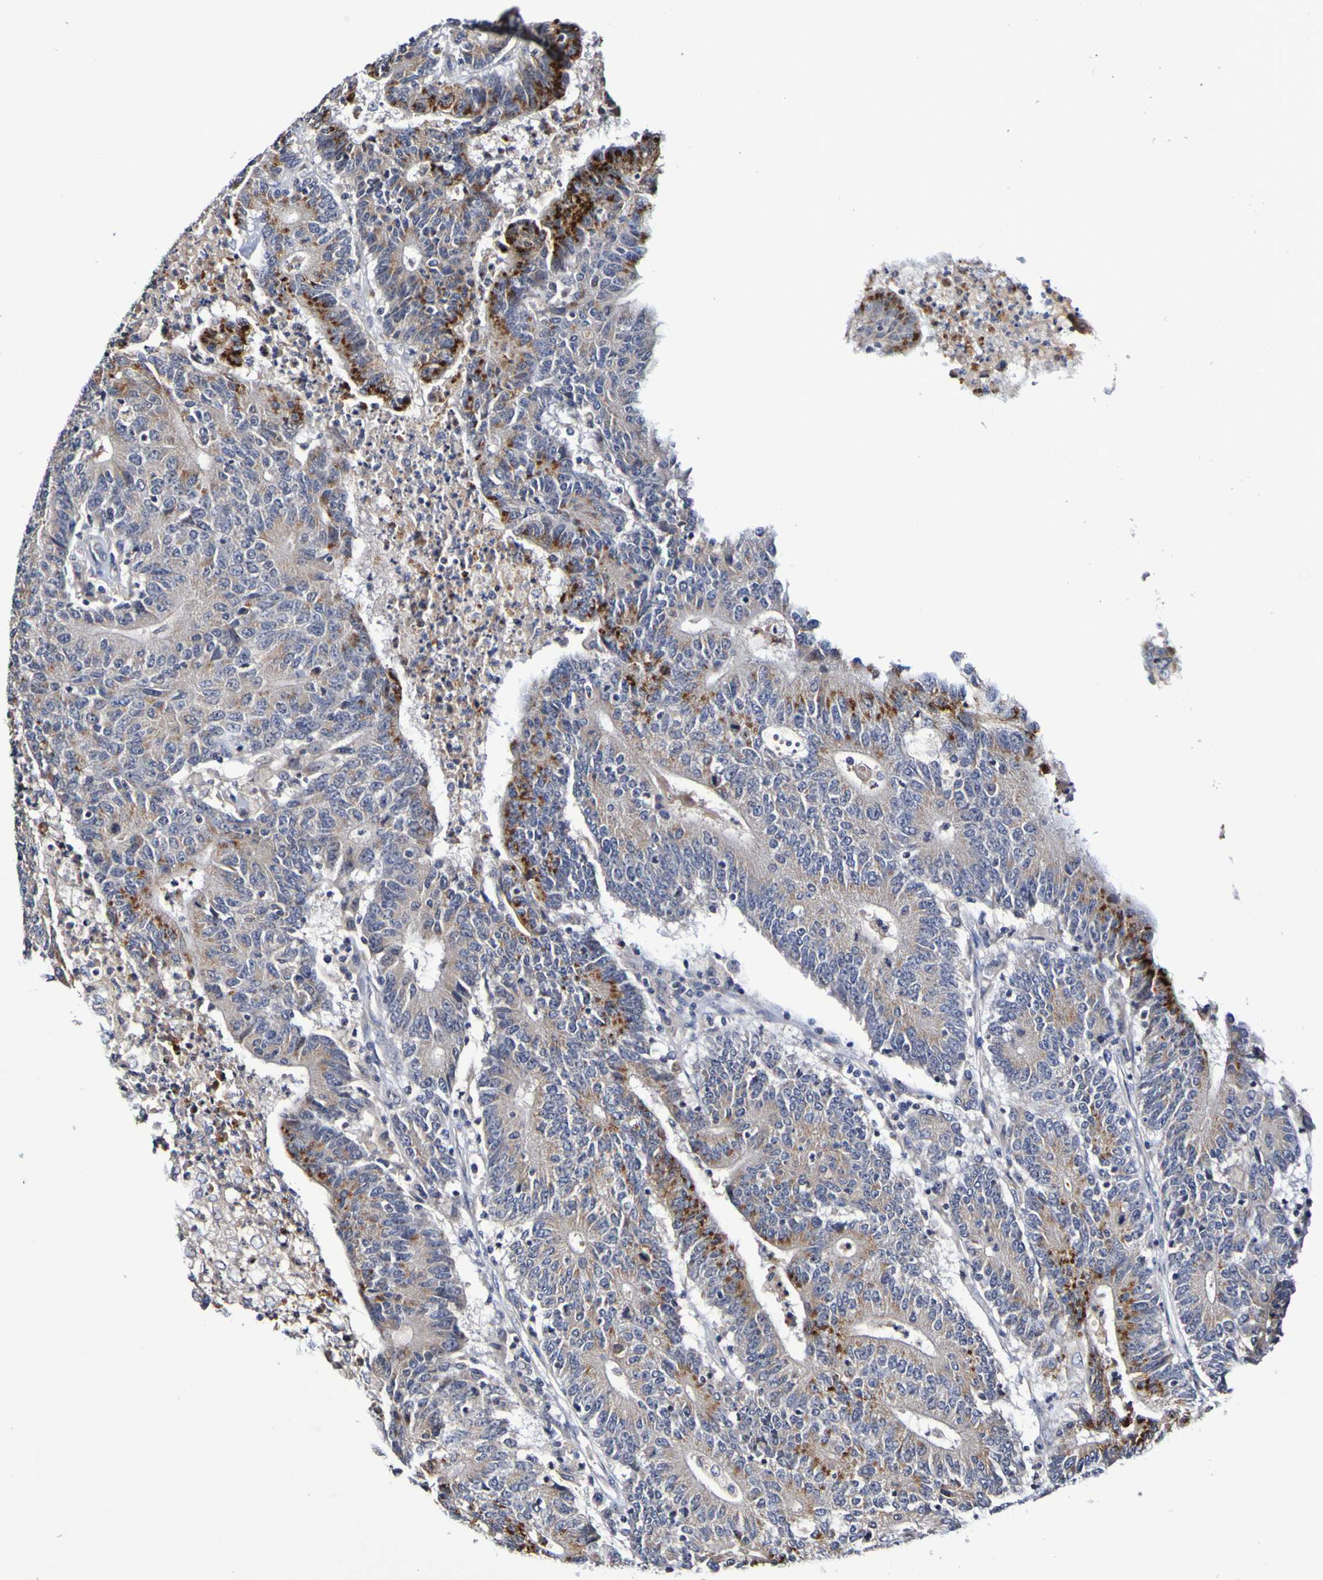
{"staining": {"intensity": "strong", "quantity": "<25%", "location": "cytoplasmic/membranous"}, "tissue": "colorectal cancer", "cell_type": "Tumor cells", "image_type": "cancer", "snomed": [{"axis": "morphology", "description": "Normal tissue, NOS"}, {"axis": "morphology", "description": "Adenocarcinoma, NOS"}, {"axis": "topography", "description": "Colon"}], "caption": "Colorectal cancer (adenocarcinoma) was stained to show a protein in brown. There is medium levels of strong cytoplasmic/membranous staining in approximately <25% of tumor cells.", "gene": "PTP4A2", "patient": {"sex": "female", "age": 75}}